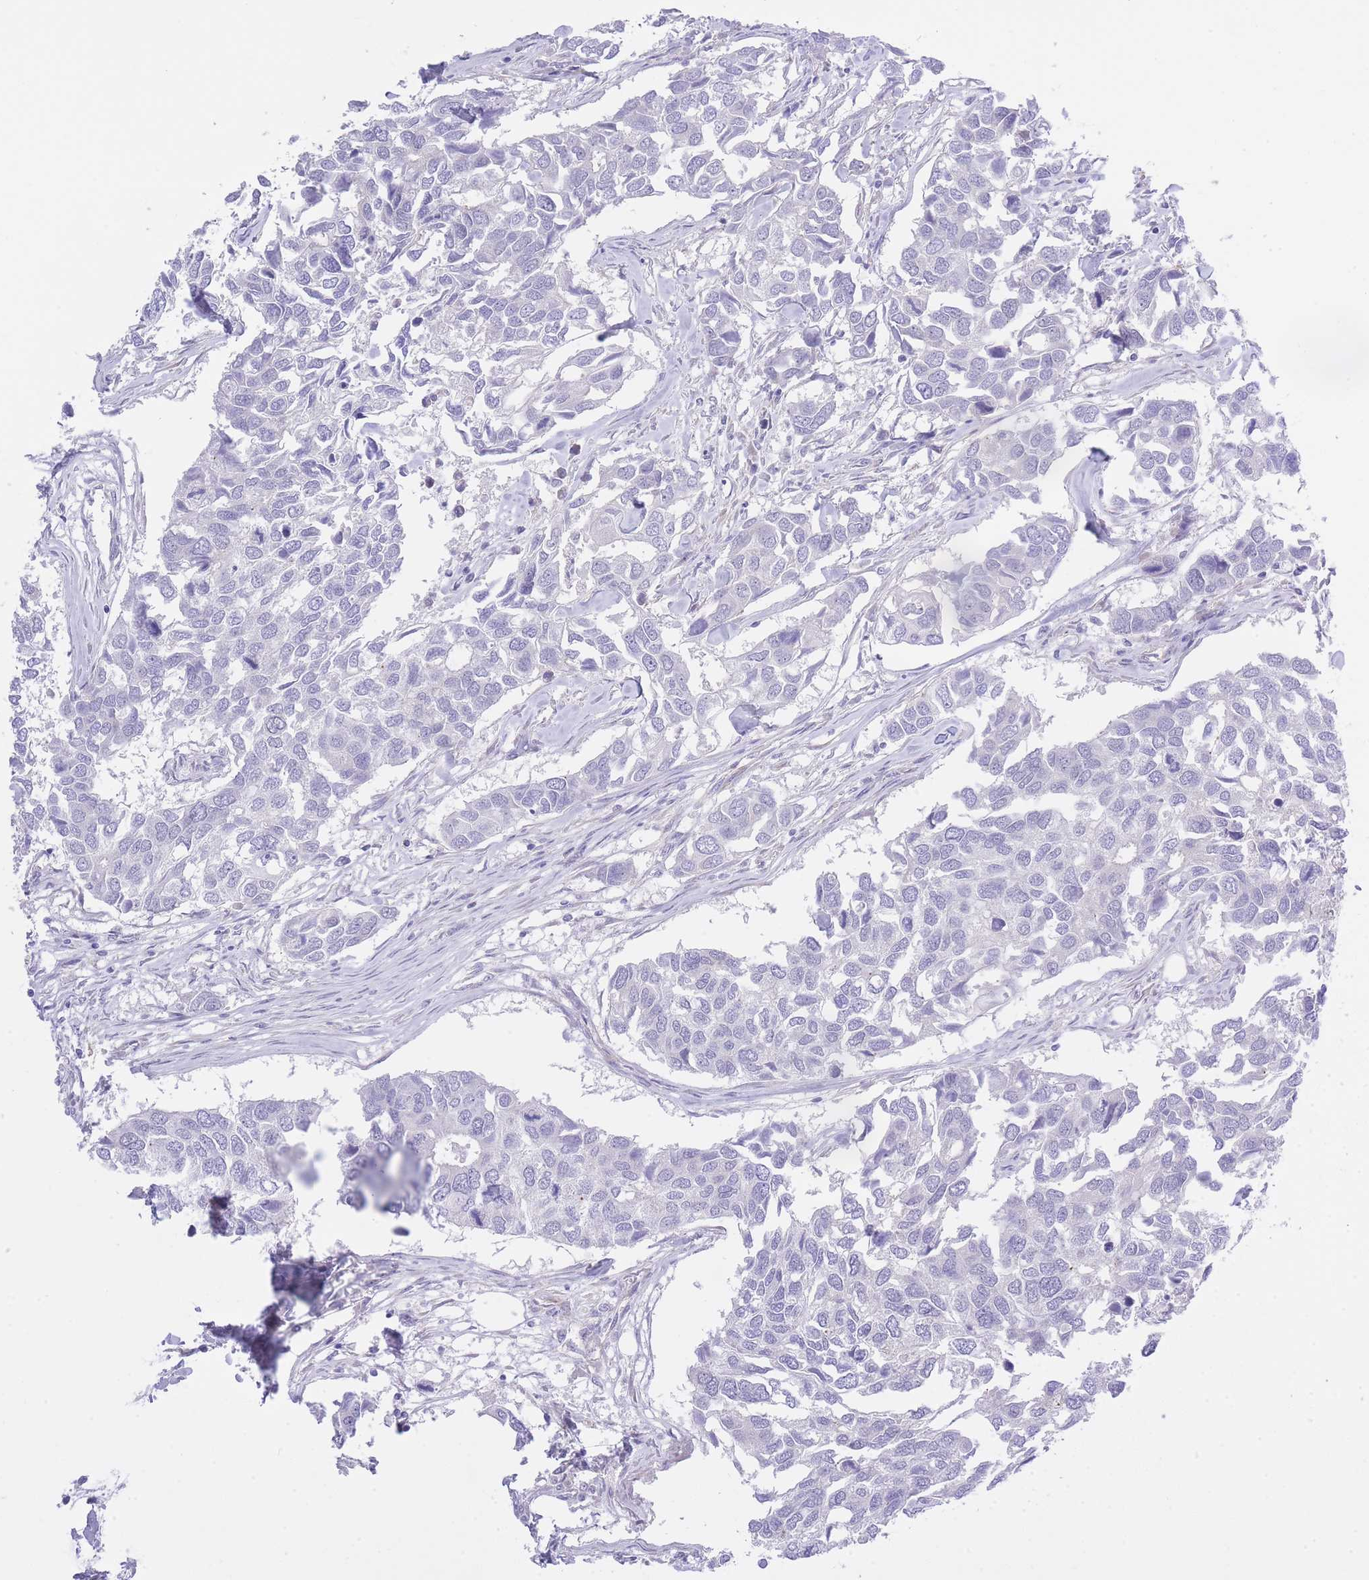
{"staining": {"intensity": "negative", "quantity": "none", "location": "none"}, "tissue": "breast cancer", "cell_type": "Tumor cells", "image_type": "cancer", "snomed": [{"axis": "morphology", "description": "Duct carcinoma"}, {"axis": "topography", "description": "Breast"}], "caption": "The micrograph reveals no significant staining in tumor cells of breast cancer (intraductal carcinoma).", "gene": "MEIOSIN", "patient": {"sex": "female", "age": 83}}